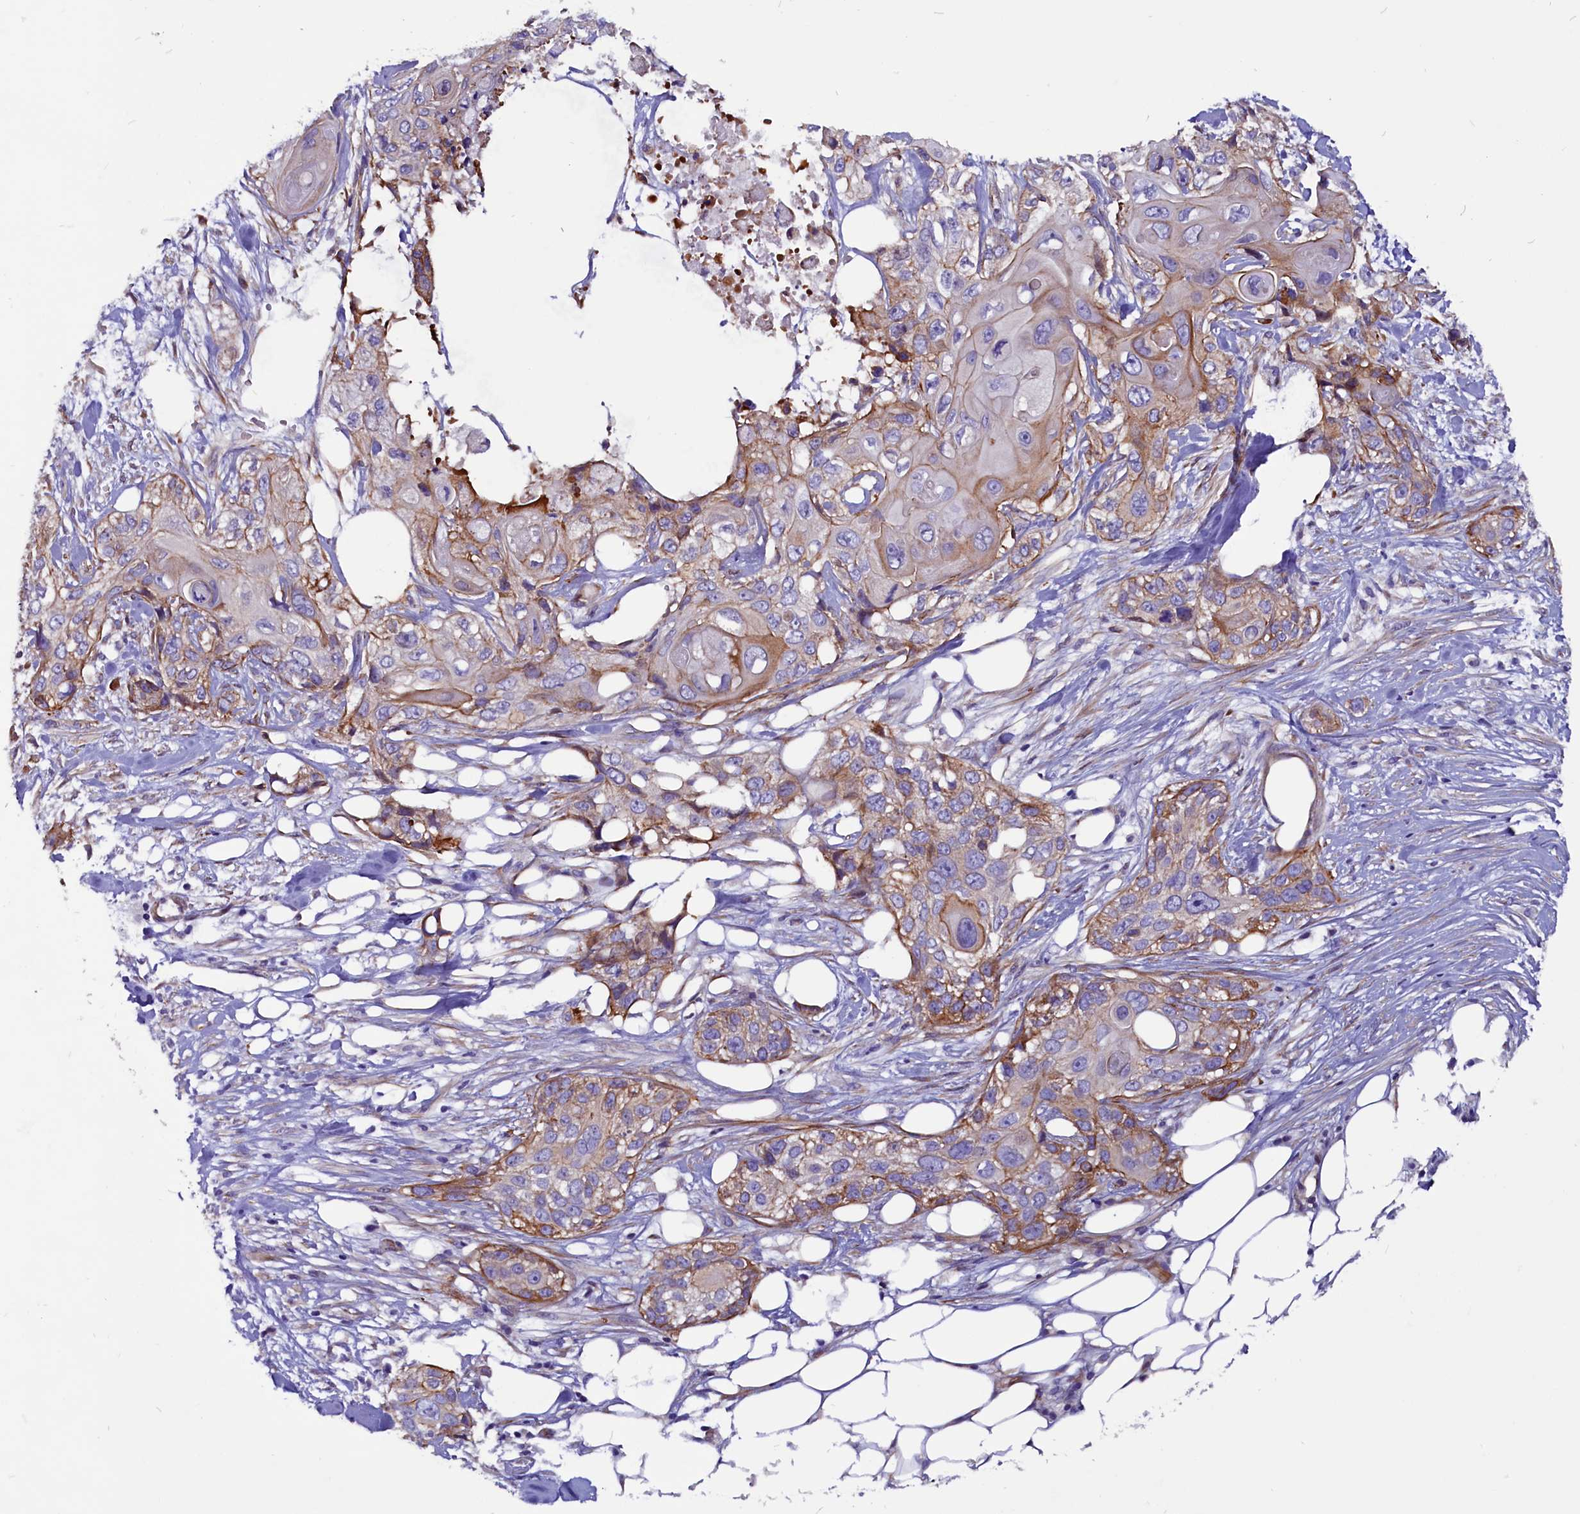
{"staining": {"intensity": "moderate", "quantity": "<25%", "location": "cytoplasmic/membranous"}, "tissue": "skin cancer", "cell_type": "Tumor cells", "image_type": "cancer", "snomed": [{"axis": "morphology", "description": "Normal tissue, NOS"}, {"axis": "morphology", "description": "Squamous cell carcinoma, NOS"}, {"axis": "topography", "description": "Skin"}], "caption": "Protein expression analysis of human skin cancer (squamous cell carcinoma) reveals moderate cytoplasmic/membranous expression in approximately <25% of tumor cells. (brown staining indicates protein expression, while blue staining denotes nuclei).", "gene": "ZNF749", "patient": {"sex": "male", "age": 72}}